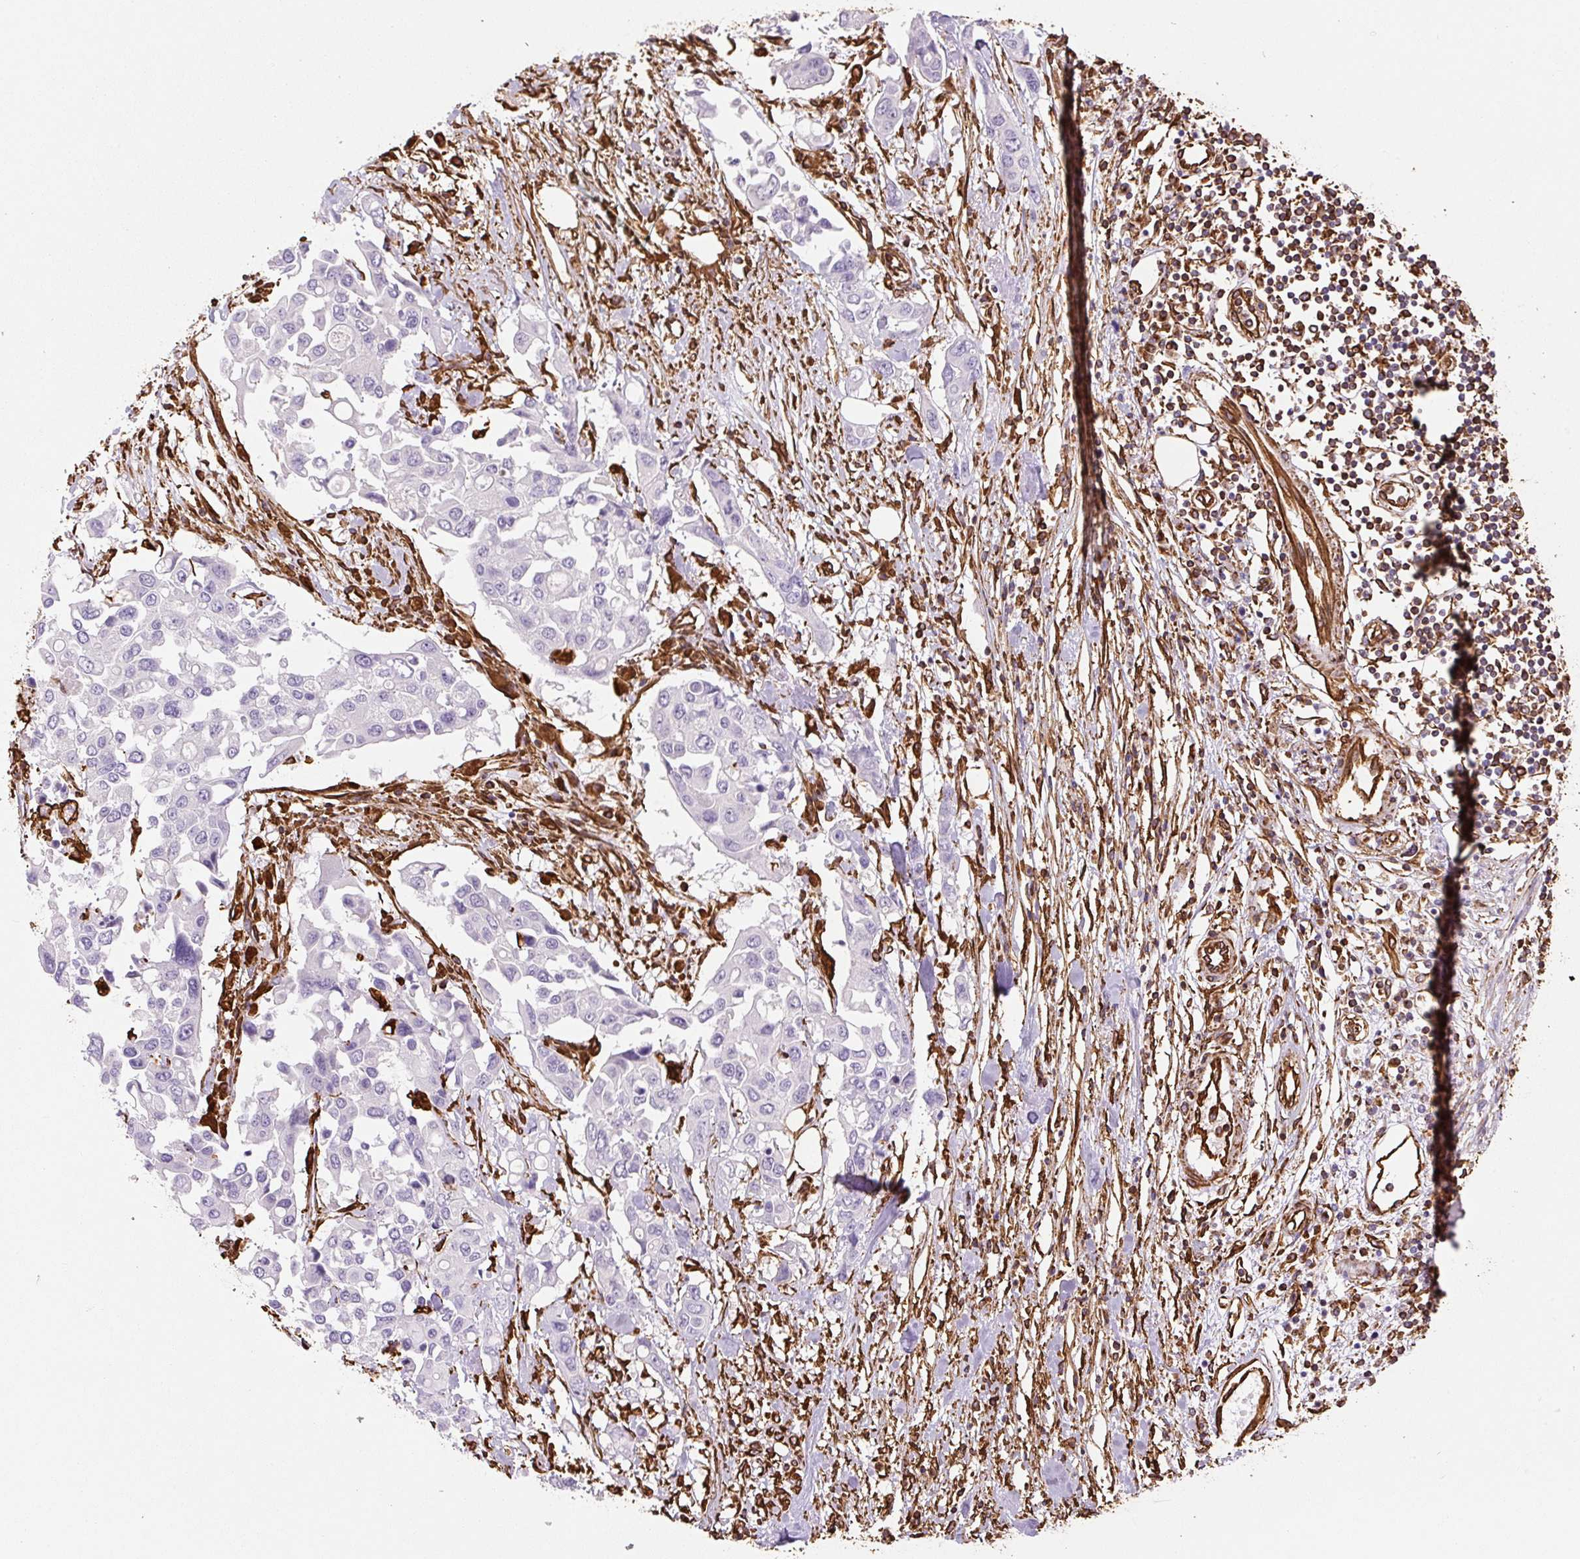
{"staining": {"intensity": "negative", "quantity": "none", "location": "none"}, "tissue": "colorectal cancer", "cell_type": "Tumor cells", "image_type": "cancer", "snomed": [{"axis": "morphology", "description": "Adenocarcinoma, NOS"}, {"axis": "topography", "description": "Colon"}], "caption": "There is no significant positivity in tumor cells of adenocarcinoma (colorectal).", "gene": "VIM", "patient": {"sex": "male", "age": 77}}